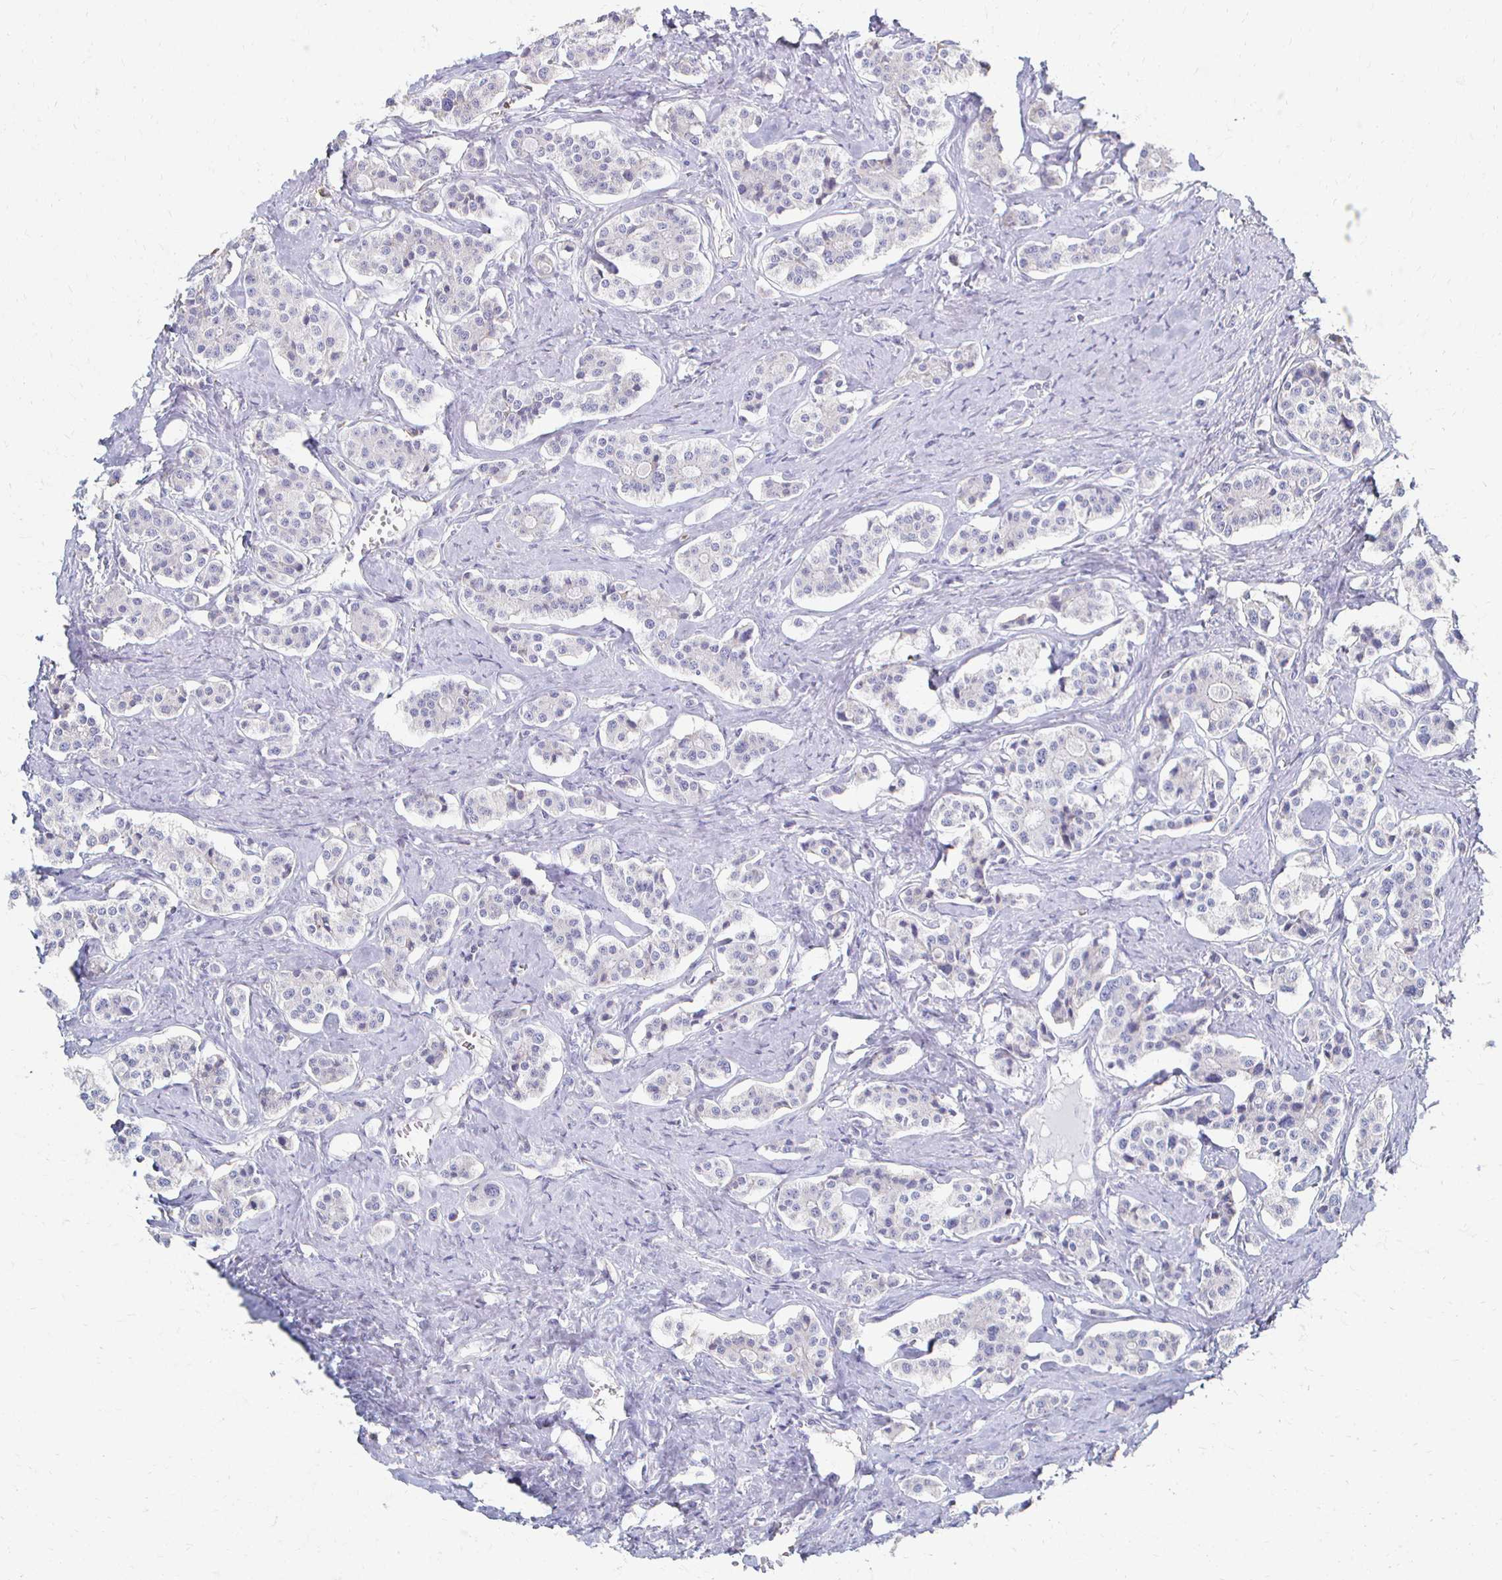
{"staining": {"intensity": "negative", "quantity": "none", "location": "none"}, "tissue": "carcinoid", "cell_type": "Tumor cells", "image_type": "cancer", "snomed": [{"axis": "morphology", "description": "Carcinoid, malignant, NOS"}, {"axis": "topography", "description": "Small intestine"}], "caption": "Immunohistochemical staining of human malignant carcinoid exhibits no significant expression in tumor cells.", "gene": "ATP1A3", "patient": {"sex": "male", "age": 63}}